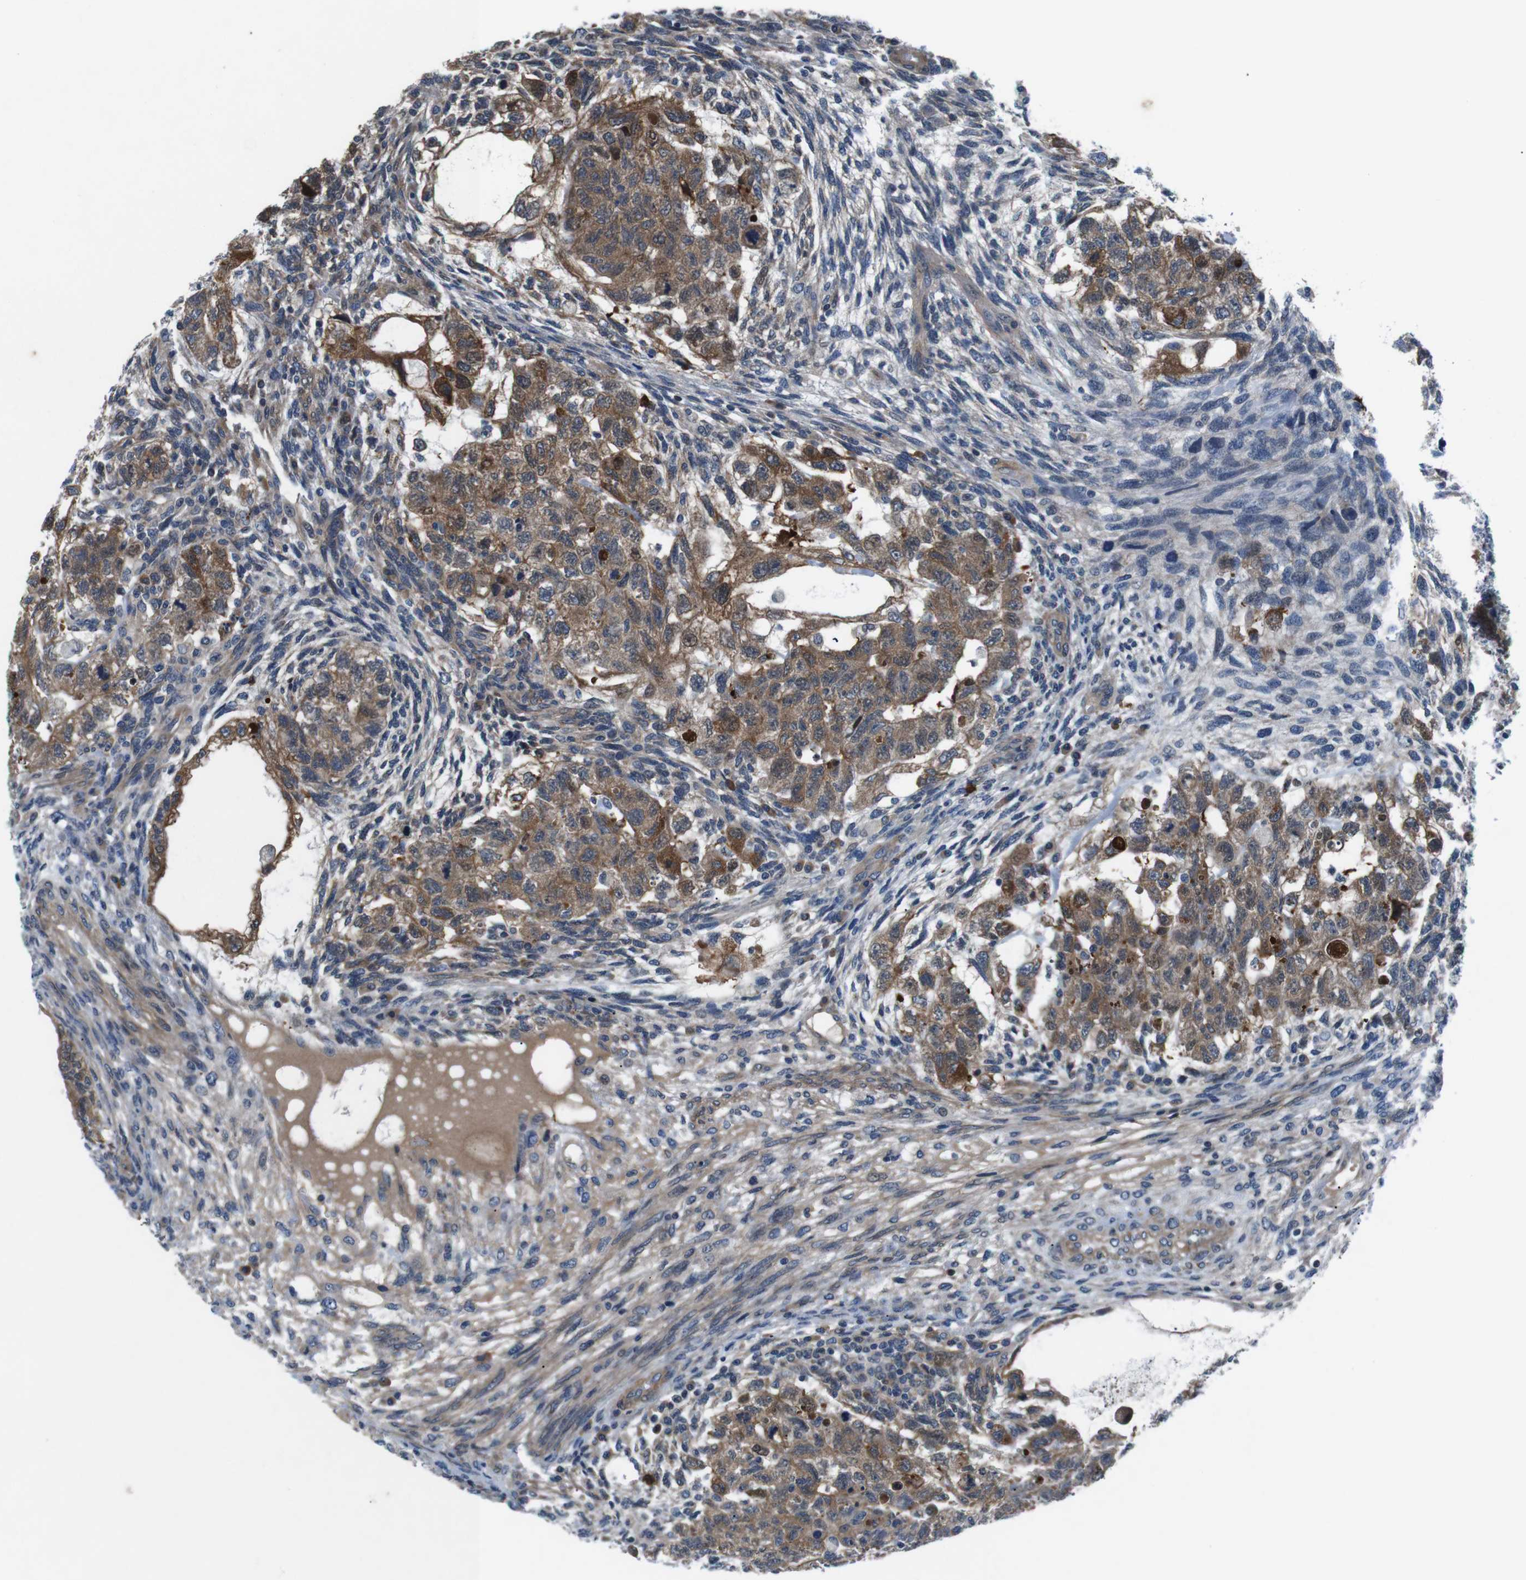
{"staining": {"intensity": "moderate", "quantity": ">75%", "location": "cytoplasmic/membranous"}, "tissue": "testis cancer", "cell_type": "Tumor cells", "image_type": "cancer", "snomed": [{"axis": "morphology", "description": "Normal tissue, NOS"}, {"axis": "morphology", "description": "Carcinoma, Embryonal, NOS"}, {"axis": "topography", "description": "Testis"}], "caption": "DAB immunohistochemical staining of testis cancer reveals moderate cytoplasmic/membranous protein positivity in about >75% of tumor cells. (Brightfield microscopy of DAB IHC at high magnification).", "gene": "JAK1", "patient": {"sex": "male", "age": 36}}